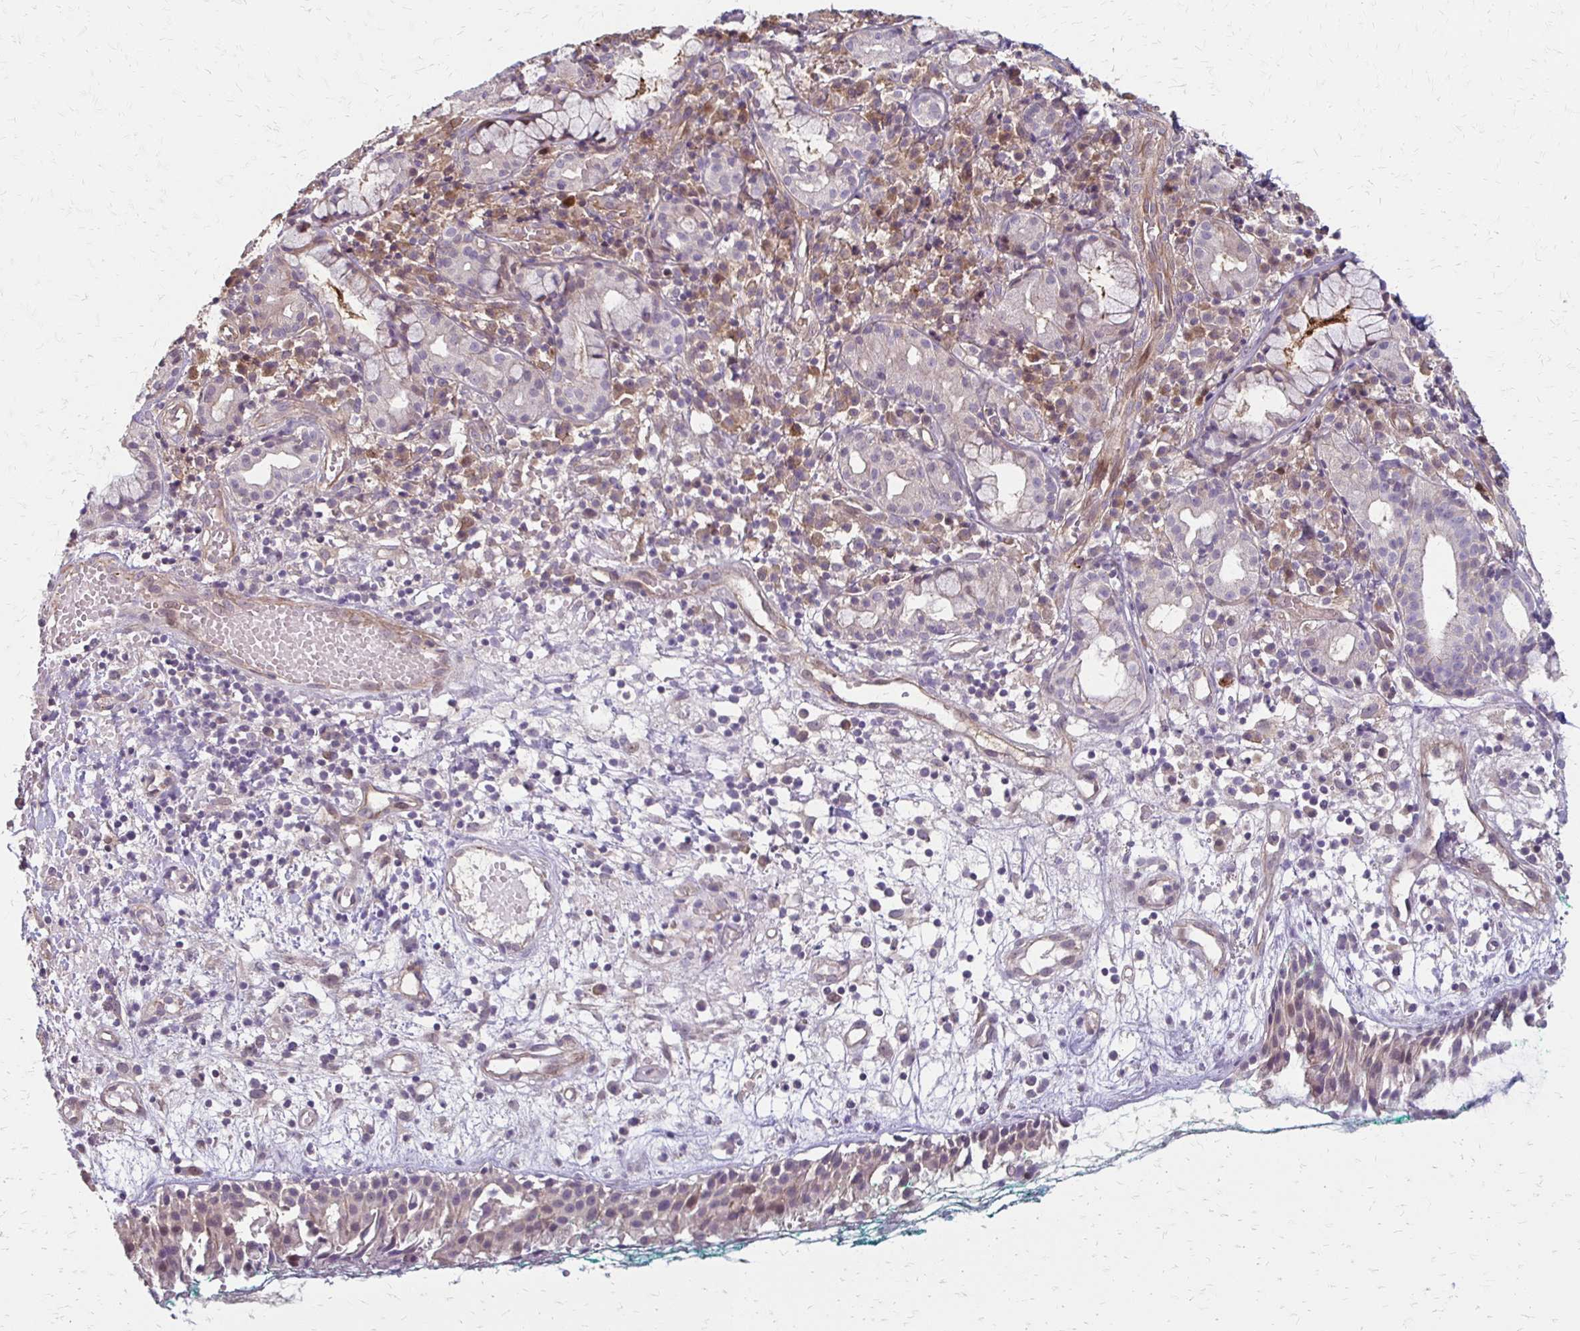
{"staining": {"intensity": "weak", "quantity": "25%-75%", "location": "cytoplasmic/membranous"}, "tissue": "nasopharynx", "cell_type": "Respiratory epithelial cells", "image_type": "normal", "snomed": [{"axis": "morphology", "description": "Normal tissue, NOS"}, {"axis": "morphology", "description": "Basal cell carcinoma"}, {"axis": "topography", "description": "Cartilage tissue"}, {"axis": "topography", "description": "Nasopharynx"}, {"axis": "topography", "description": "Oral tissue"}], "caption": "An immunohistochemistry photomicrograph of benign tissue is shown. Protein staining in brown highlights weak cytoplasmic/membranous positivity in nasopharynx within respiratory epithelial cells.", "gene": "CFL2", "patient": {"sex": "female", "age": 77}}